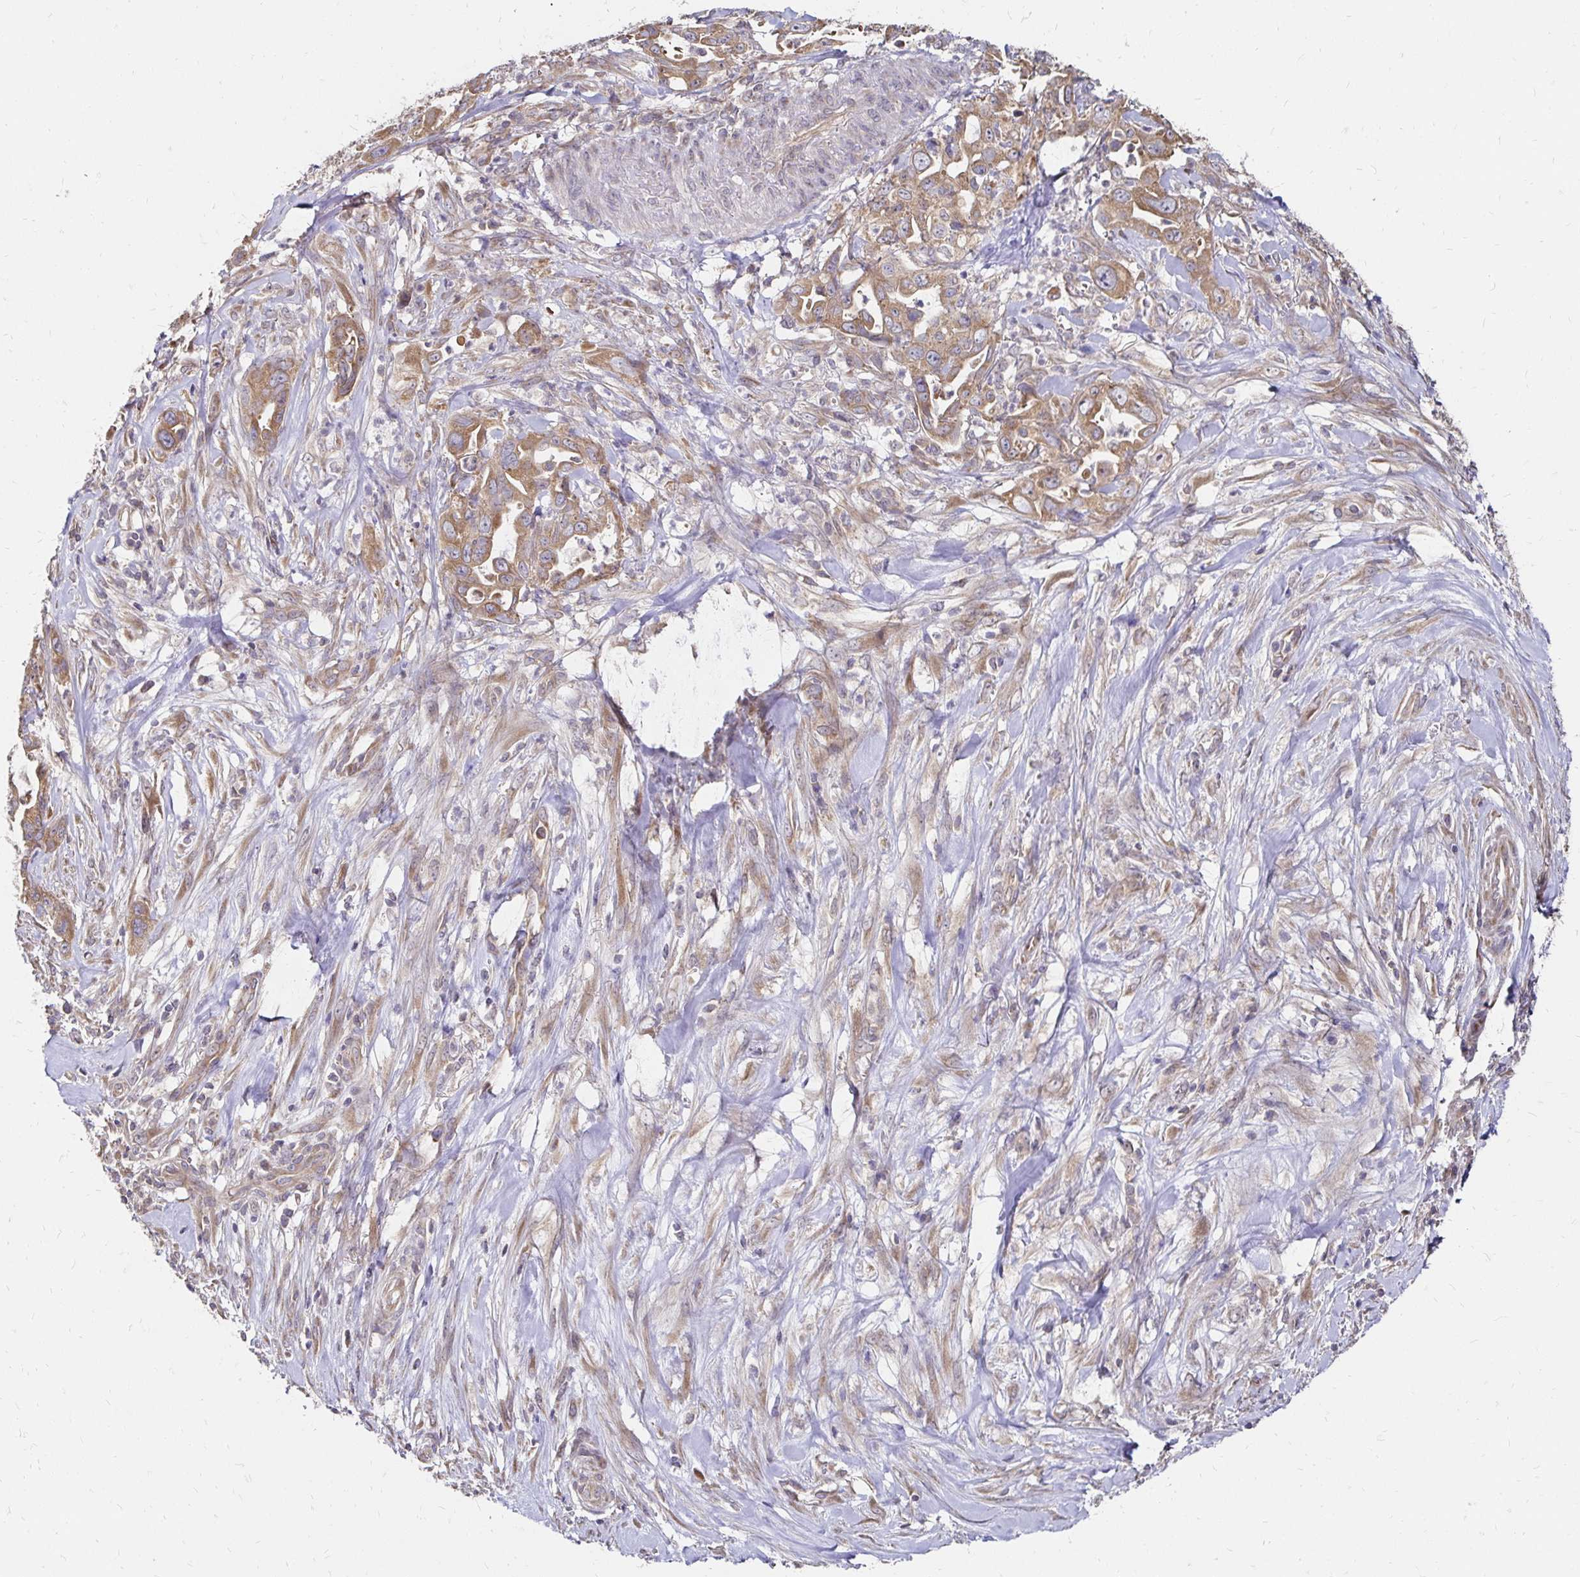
{"staining": {"intensity": "moderate", "quantity": ">75%", "location": "cytoplasmic/membranous"}, "tissue": "pancreatic cancer", "cell_type": "Tumor cells", "image_type": "cancer", "snomed": [{"axis": "morphology", "description": "Adenocarcinoma, NOS"}, {"axis": "topography", "description": "Pancreas"}], "caption": "Pancreatic cancer stained for a protein (brown) shows moderate cytoplasmic/membranous positive staining in about >75% of tumor cells.", "gene": "ZW10", "patient": {"sex": "female", "age": 61}}